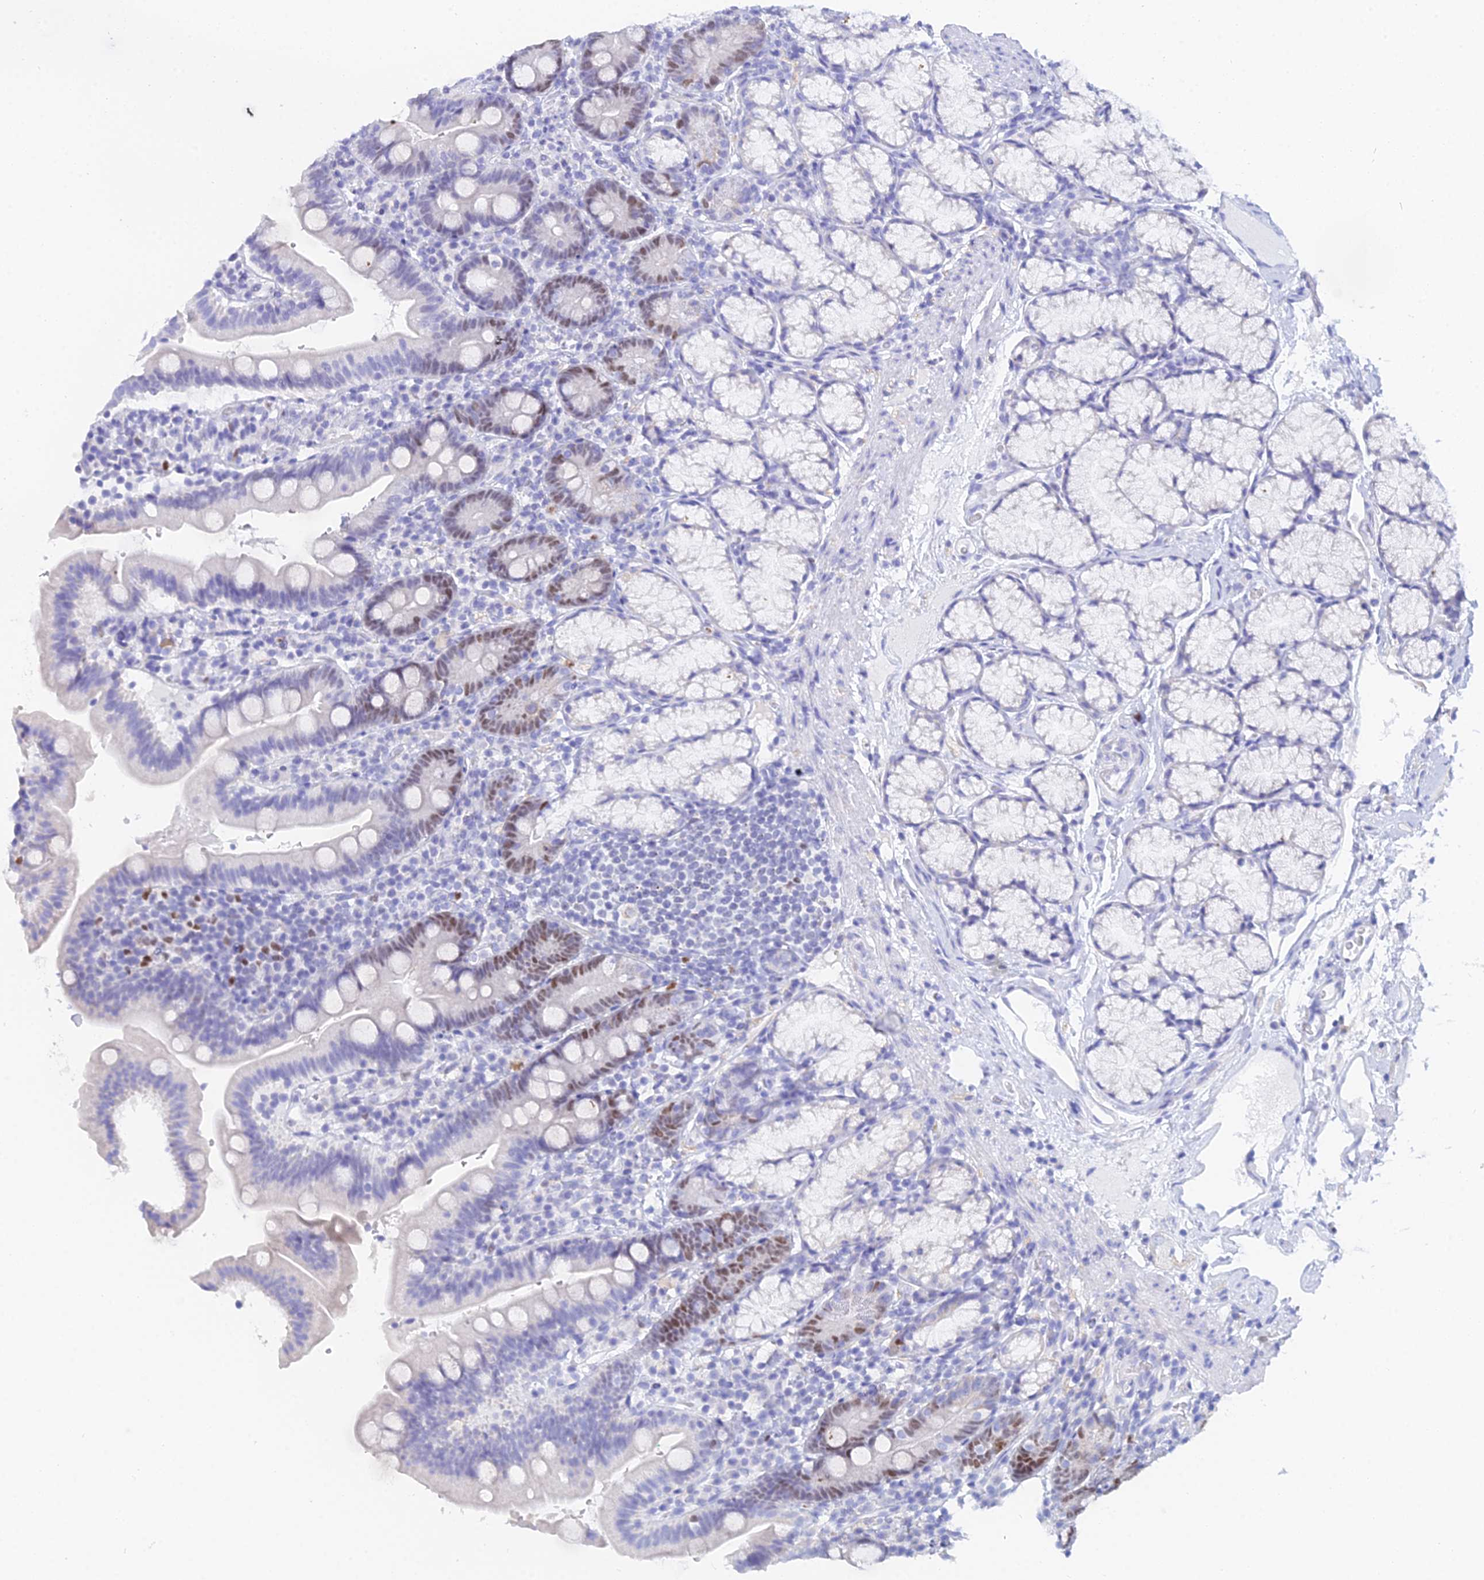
{"staining": {"intensity": "moderate", "quantity": "25%-75%", "location": "nuclear"}, "tissue": "duodenum", "cell_type": "Glandular cells", "image_type": "normal", "snomed": [{"axis": "morphology", "description": "Normal tissue, NOS"}, {"axis": "topography", "description": "Duodenum"}], "caption": "The image displays staining of unremarkable duodenum, revealing moderate nuclear protein positivity (brown color) within glandular cells.", "gene": "MCM2", "patient": {"sex": "female", "age": 67}}